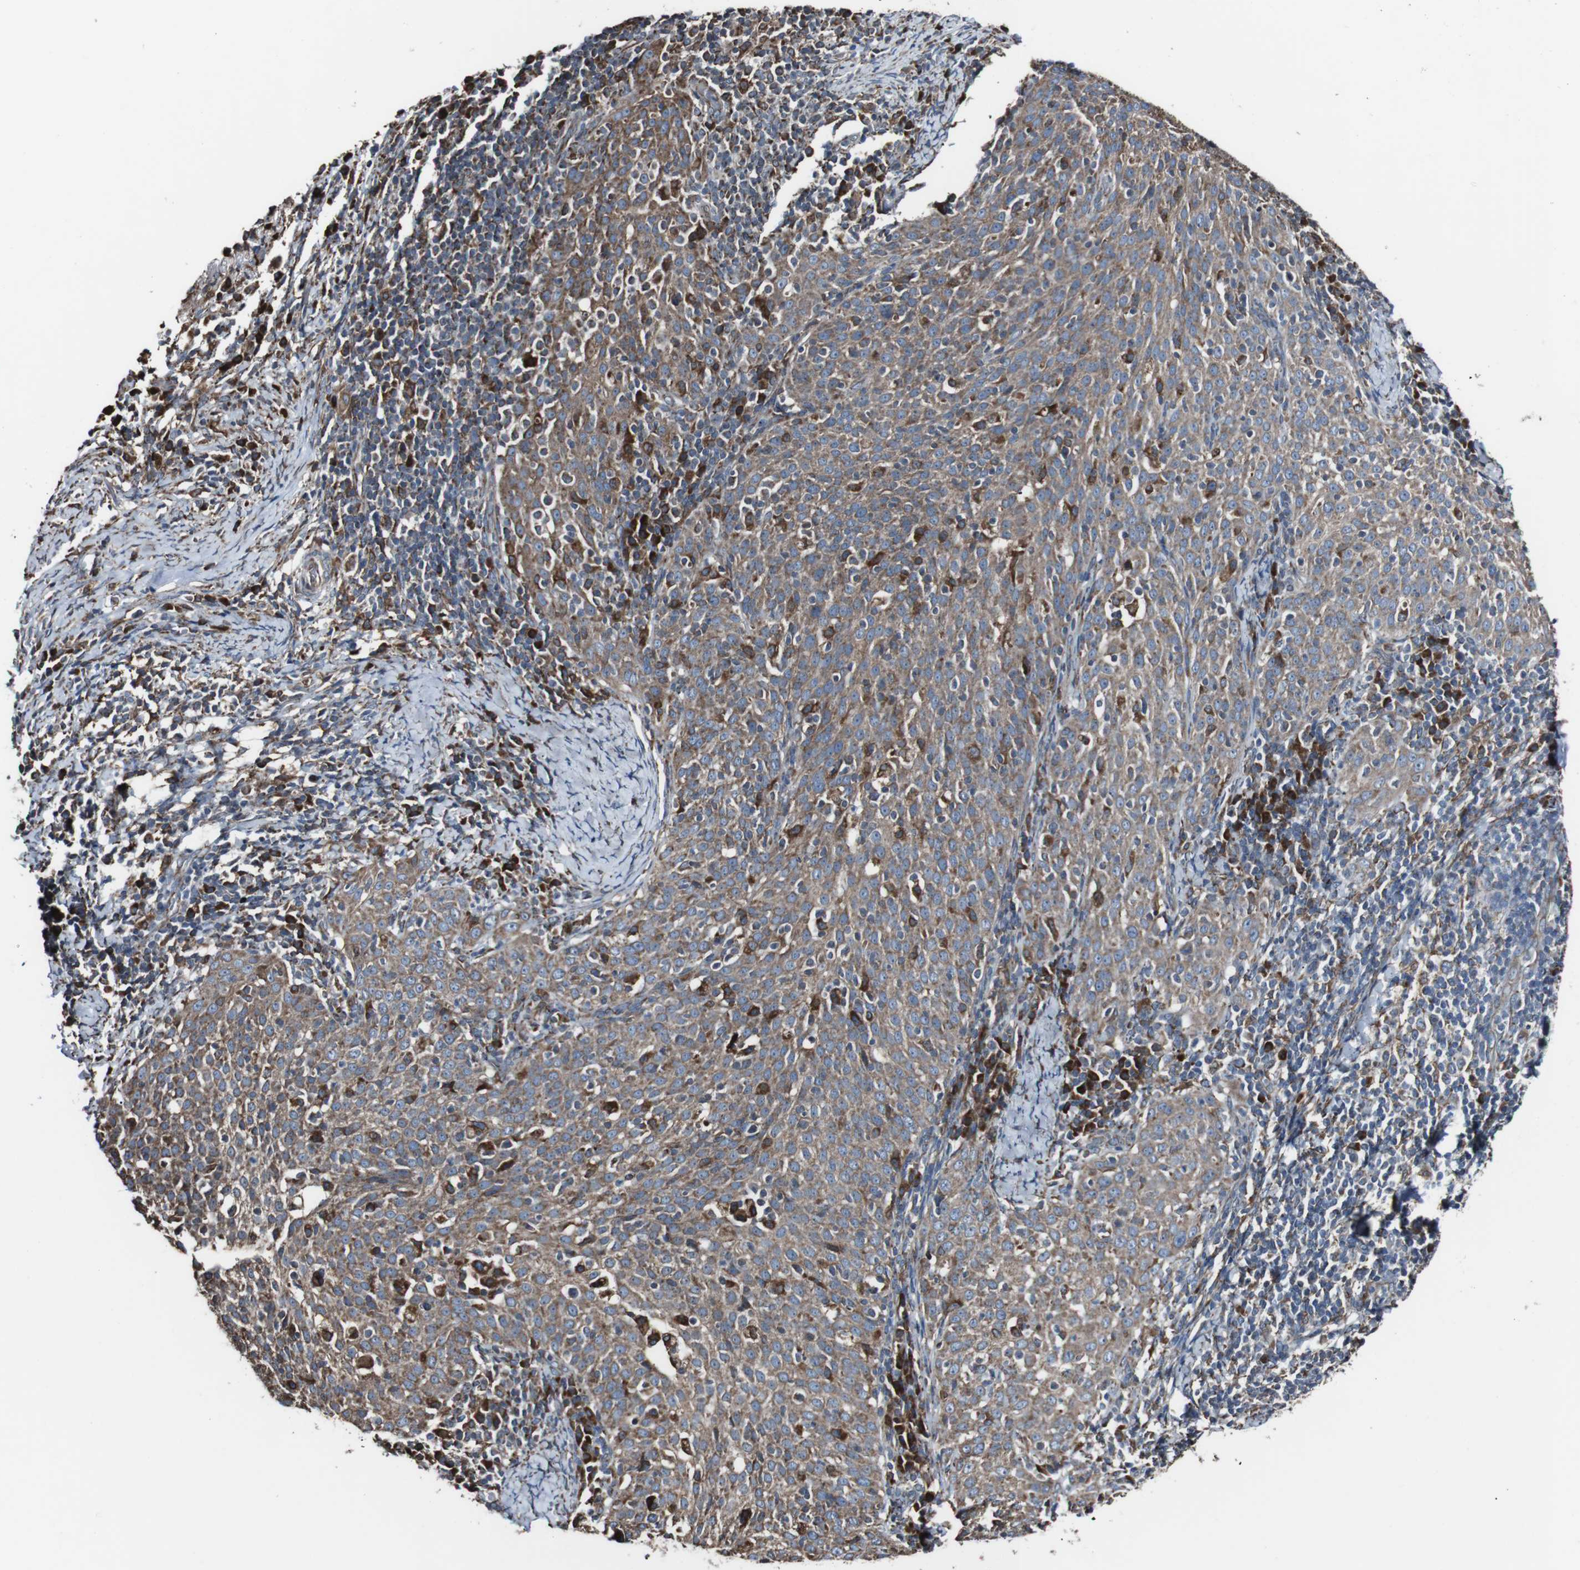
{"staining": {"intensity": "moderate", "quantity": ">75%", "location": "cytoplasmic/membranous"}, "tissue": "cervical cancer", "cell_type": "Tumor cells", "image_type": "cancer", "snomed": [{"axis": "morphology", "description": "Squamous cell carcinoma, NOS"}, {"axis": "topography", "description": "Cervix"}], "caption": "Immunohistochemistry (IHC) (DAB) staining of cervical cancer (squamous cell carcinoma) exhibits moderate cytoplasmic/membranous protein positivity in approximately >75% of tumor cells.", "gene": "CISD2", "patient": {"sex": "female", "age": 51}}